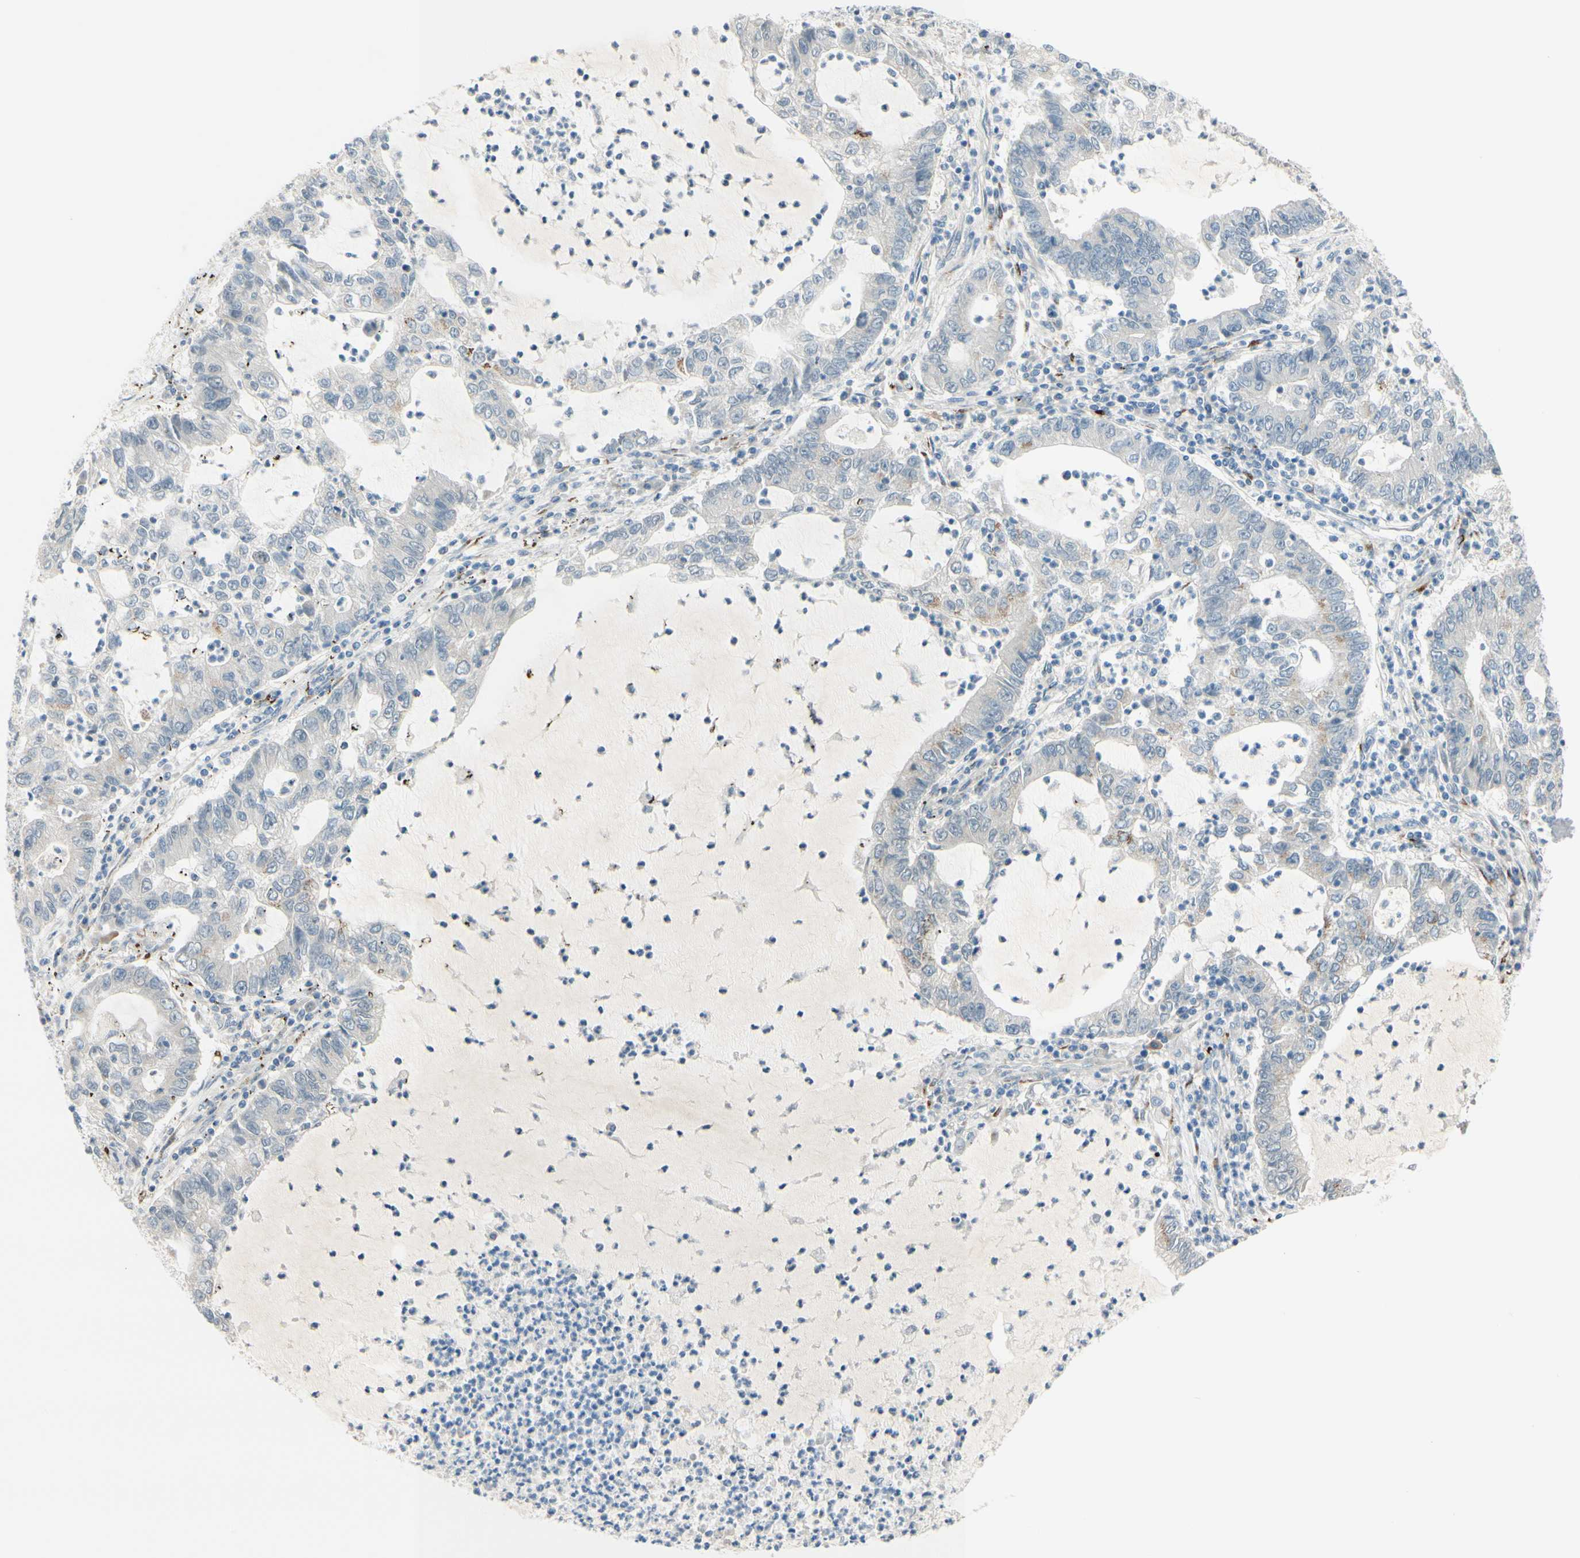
{"staining": {"intensity": "moderate", "quantity": "<25%", "location": "cytoplasmic/membranous"}, "tissue": "lung cancer", "cell_type": "Tumor cells", "image_type": "cancer", "snomed": [{"axis": "morphology", "description": "Adenocarcinoma, NOS"}, {"axis": "topography", "description": "Lung"}], "caption": "Immunohistochemical staining of human lung cancer shows low levels of moderate cytoplasmic/membranous expression in about <25% of tumor cells. Immunohistochemistry stains the protein of interest in brown and the nuclei are stained blue.", "gene": "GALNT5", "patient": {"sex": "female", "age": 51}}